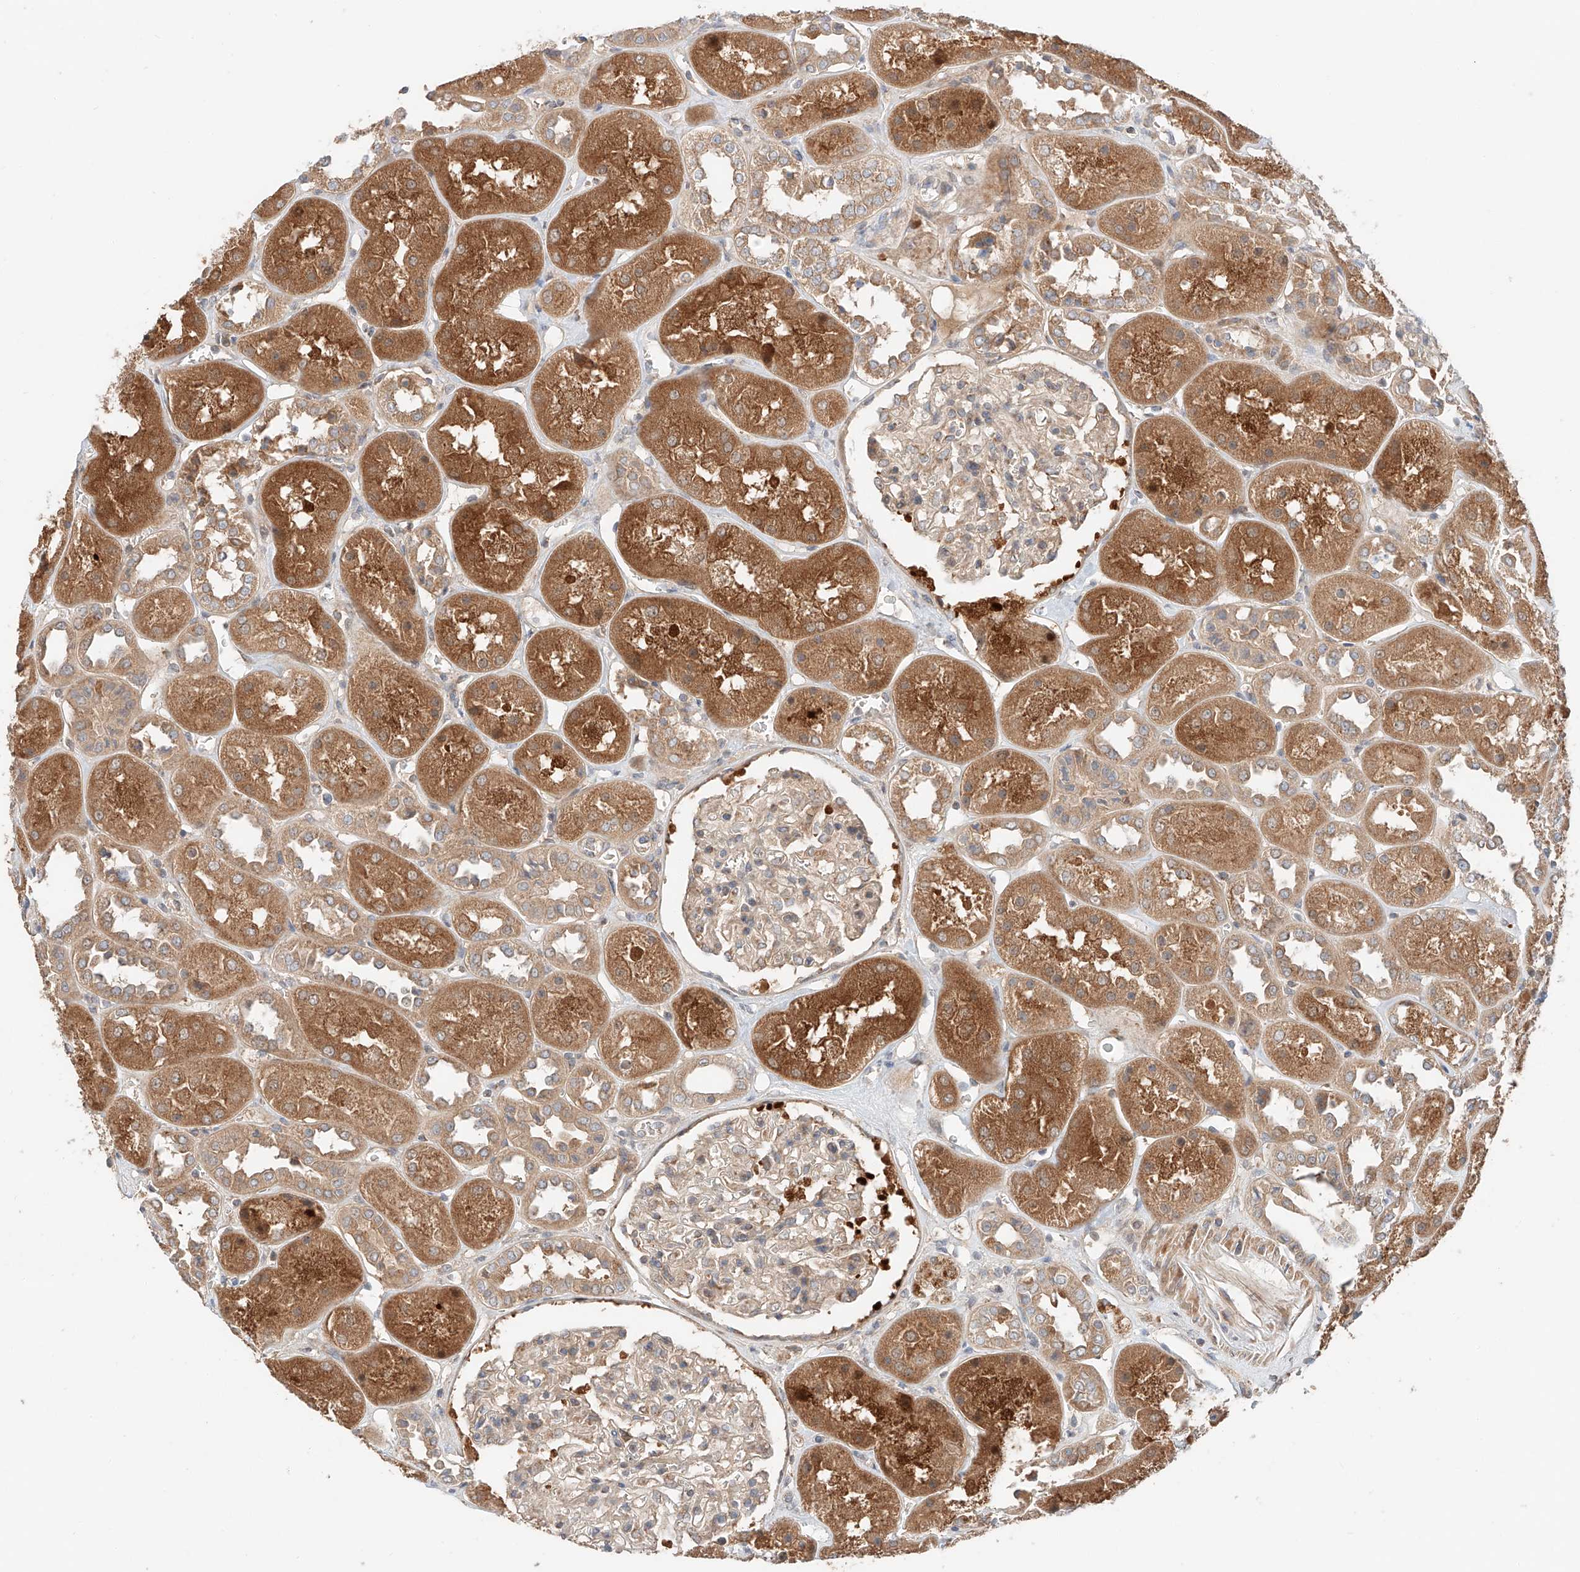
{"staining": {"intensity": "weak", "quantity": "25%-75%", "location": "cytoplasmic/membranous"}, "tissue": "kidney", "cell_type": "Cells in glomeruli", "image_type": "normal", "snomed": [{"axis": "morphology", "description": "Normal tissue, NOS"}, {"axis": "topography", "description": "Kidney"}], "caption": "Weak cytoplasmic/membranous positivity is seen in about 25%-75% of cells in glomeruli in benign kidney.", "gene": "XPNPEP1", "patient": {"sex": "male", "age": 70}}